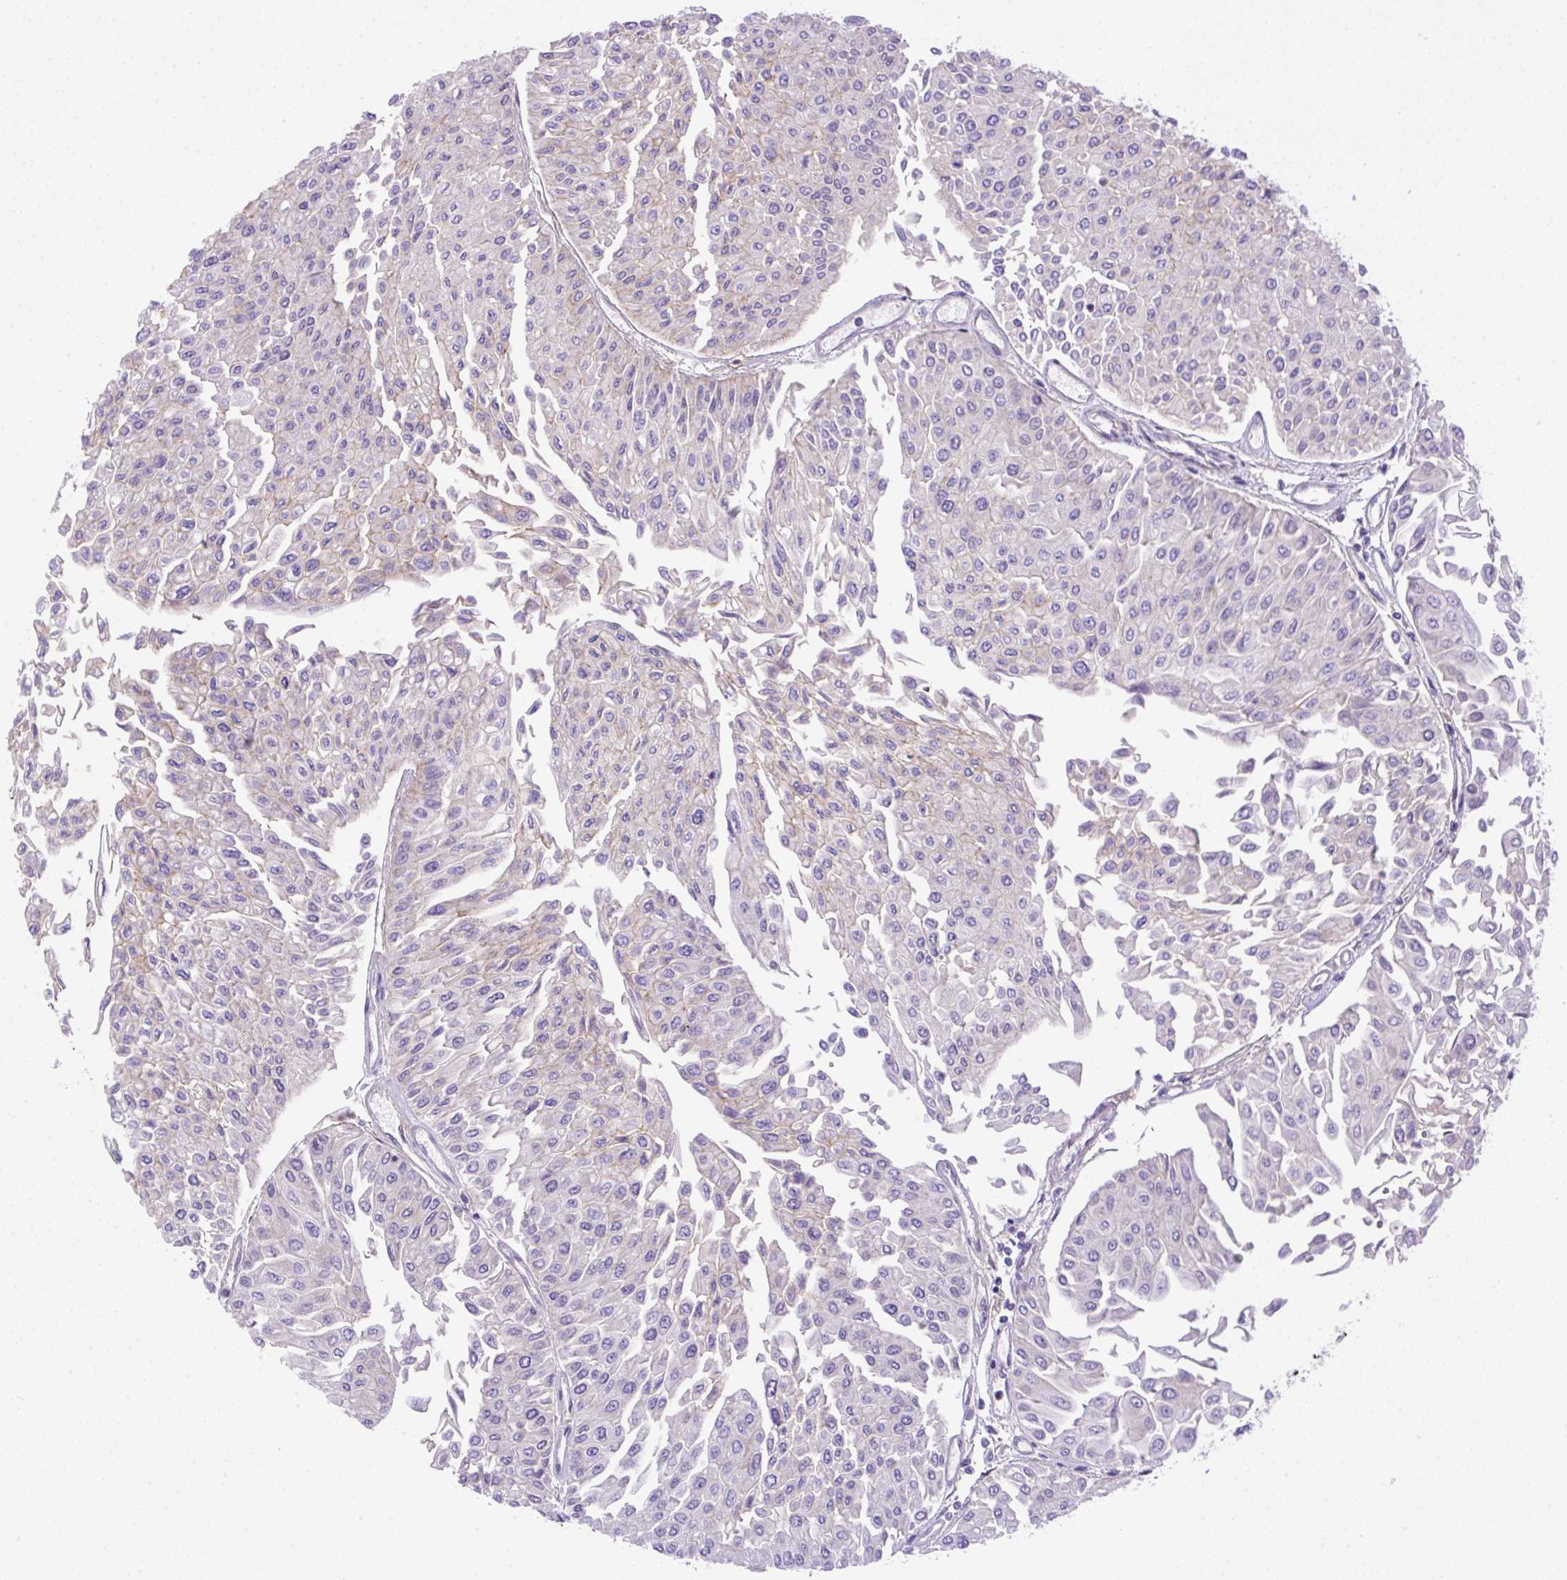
{"staining": {"intensity": "negative", "quantity": "none", "location": "none"}, "tissue": "urothelial cancer", "cell_type": "Tumor cells", "image_type": "cancer", "snomed": [{"axis": "morphology", "description": "Urothelial carcinoma, Low grade"}, {"axis": "topography", "description": "Urinary bladder"}], "caption": "Urothelial cancer was stained to show a protein in brown. There is no significant staining in tumor cells. (Brightfield microscopy of DAB (3,3'-diaminobenzidine) IHC at high magnification).", "gene": "NPTN", "patient": {"sex": "male", "age": 67}}